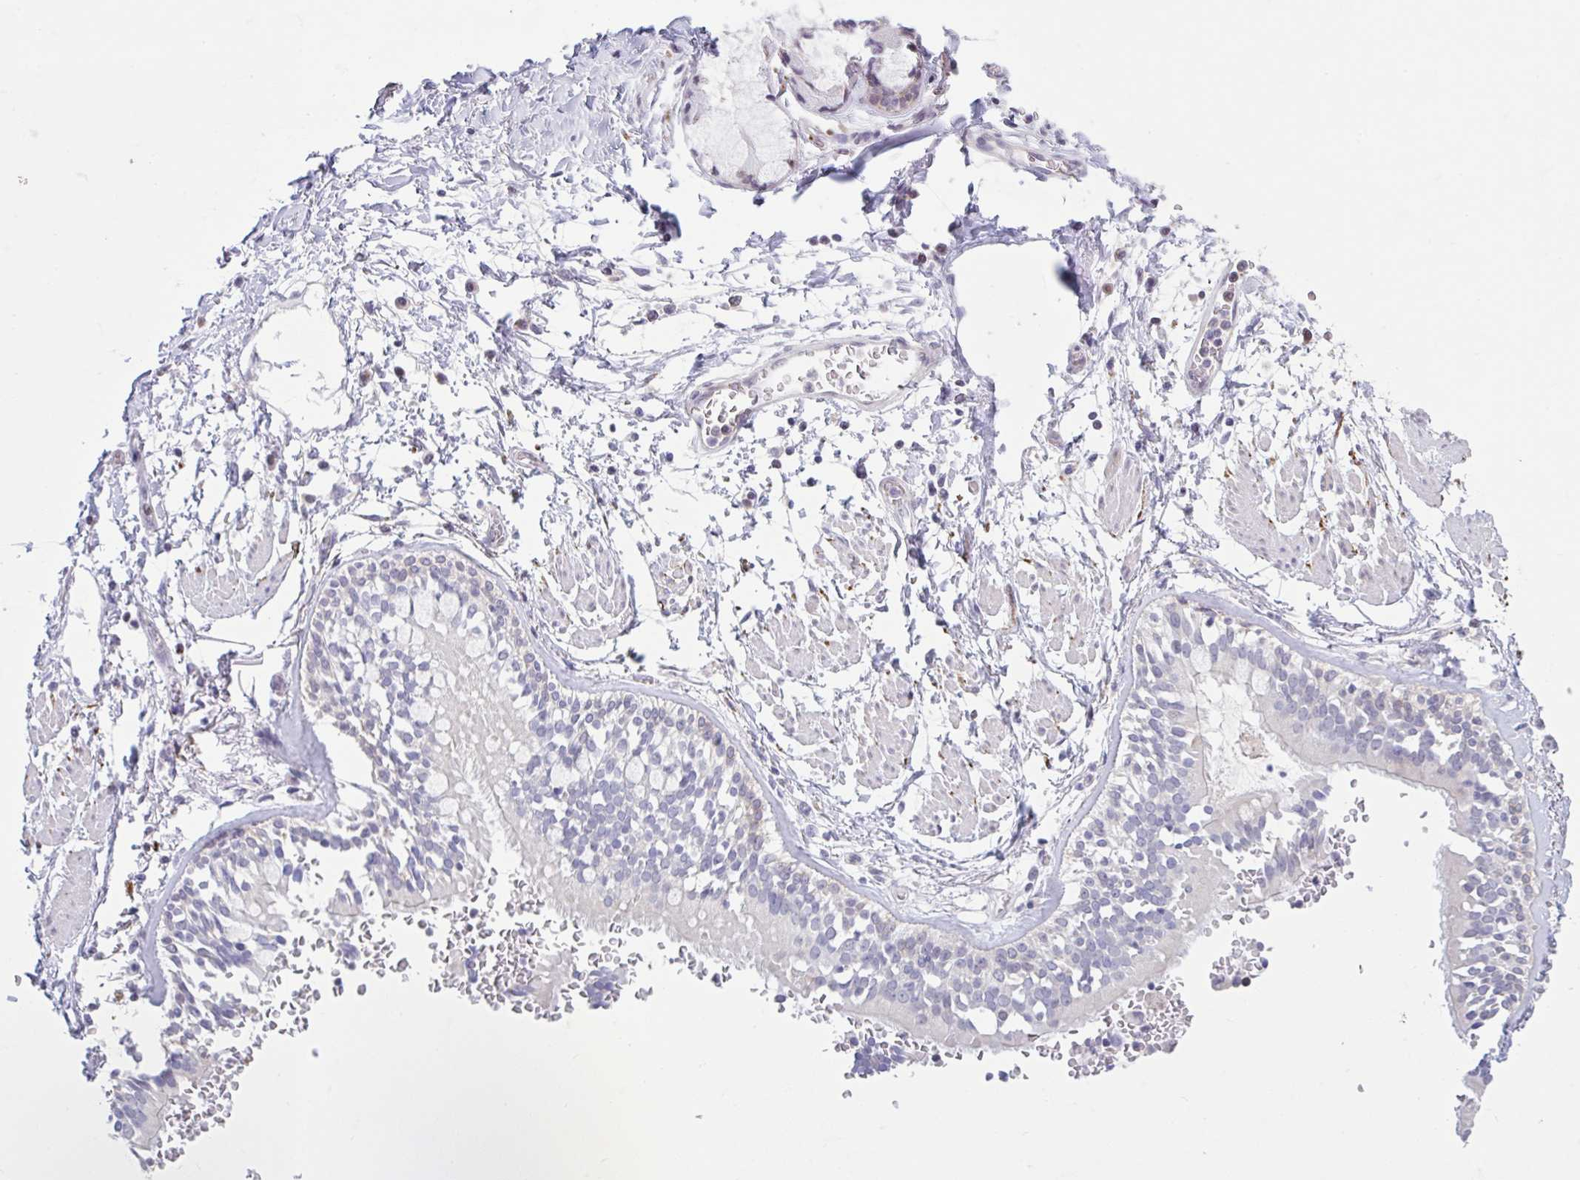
{"staining": {"intensity": "negative", "quantity": "none", "location": "none"}, "tissue": "adipose tissue", "cell_type": "Adipocytes", "image_type": "normal", "snomed": [{"axis": "morphology", "description": "Normal tissue, NOS"}, {"axis": "morphology", "description": "Degeneration, NOS"}, {"axis": "topography", "description": "Cartilage tissue"}, {"axis": "topography", "description": "Lung"}], "caption": "A high-resolution image shows immunohistochemistry staining of unremarkable adipose tissue, which reveals no significant staining in adipocytes. (Brightfield microscopy of DAB (3,3'-diaminobenzidine) immunohistochemistry (IHC) at high magnification).", "gene": "CDH19", "patient": {"sex": "female", "age": 61}}